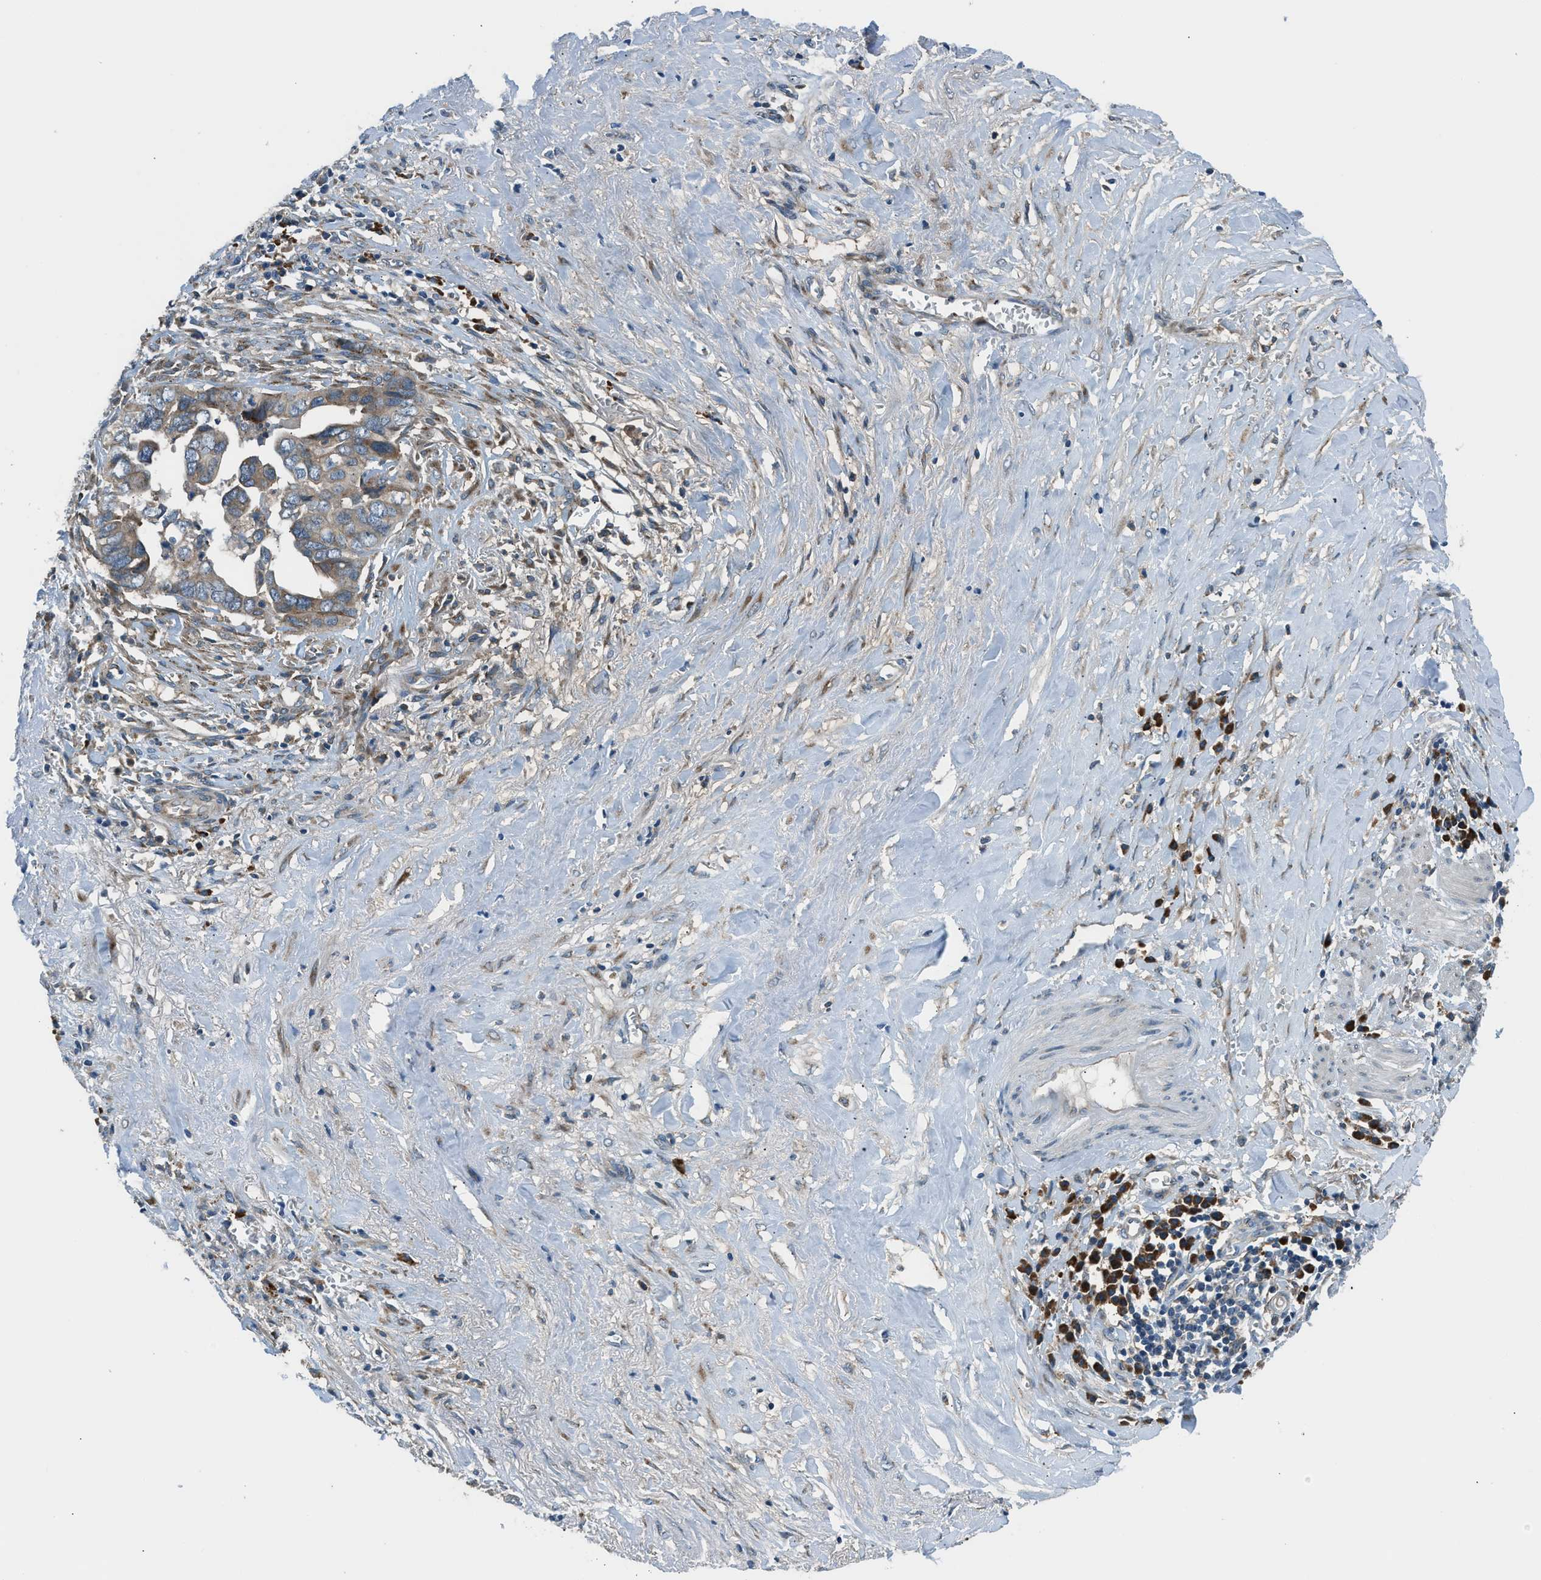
{"staining": {"intensity": "moderate", "quantity": ">75%", "location": "cytoplasmic/membranous"}, "tissue": "liver cancer", "cell_type": "Tumor cells", "image_type": "cancer", "snomed": [{"axis": "morphology", "description": "Cholangiocarcinoma"}, {"axis": "topography", "description": "Liver"}], "caption": "Moderate cytoplasmic/membranous staining for a protein is present in about >75% of tumor cells of liver cancer (cholangiocarcinoma) using immunohistochemistry (IHC).", "gene": "EDARADD", "patient": {"sex": "female", "age": 79}}